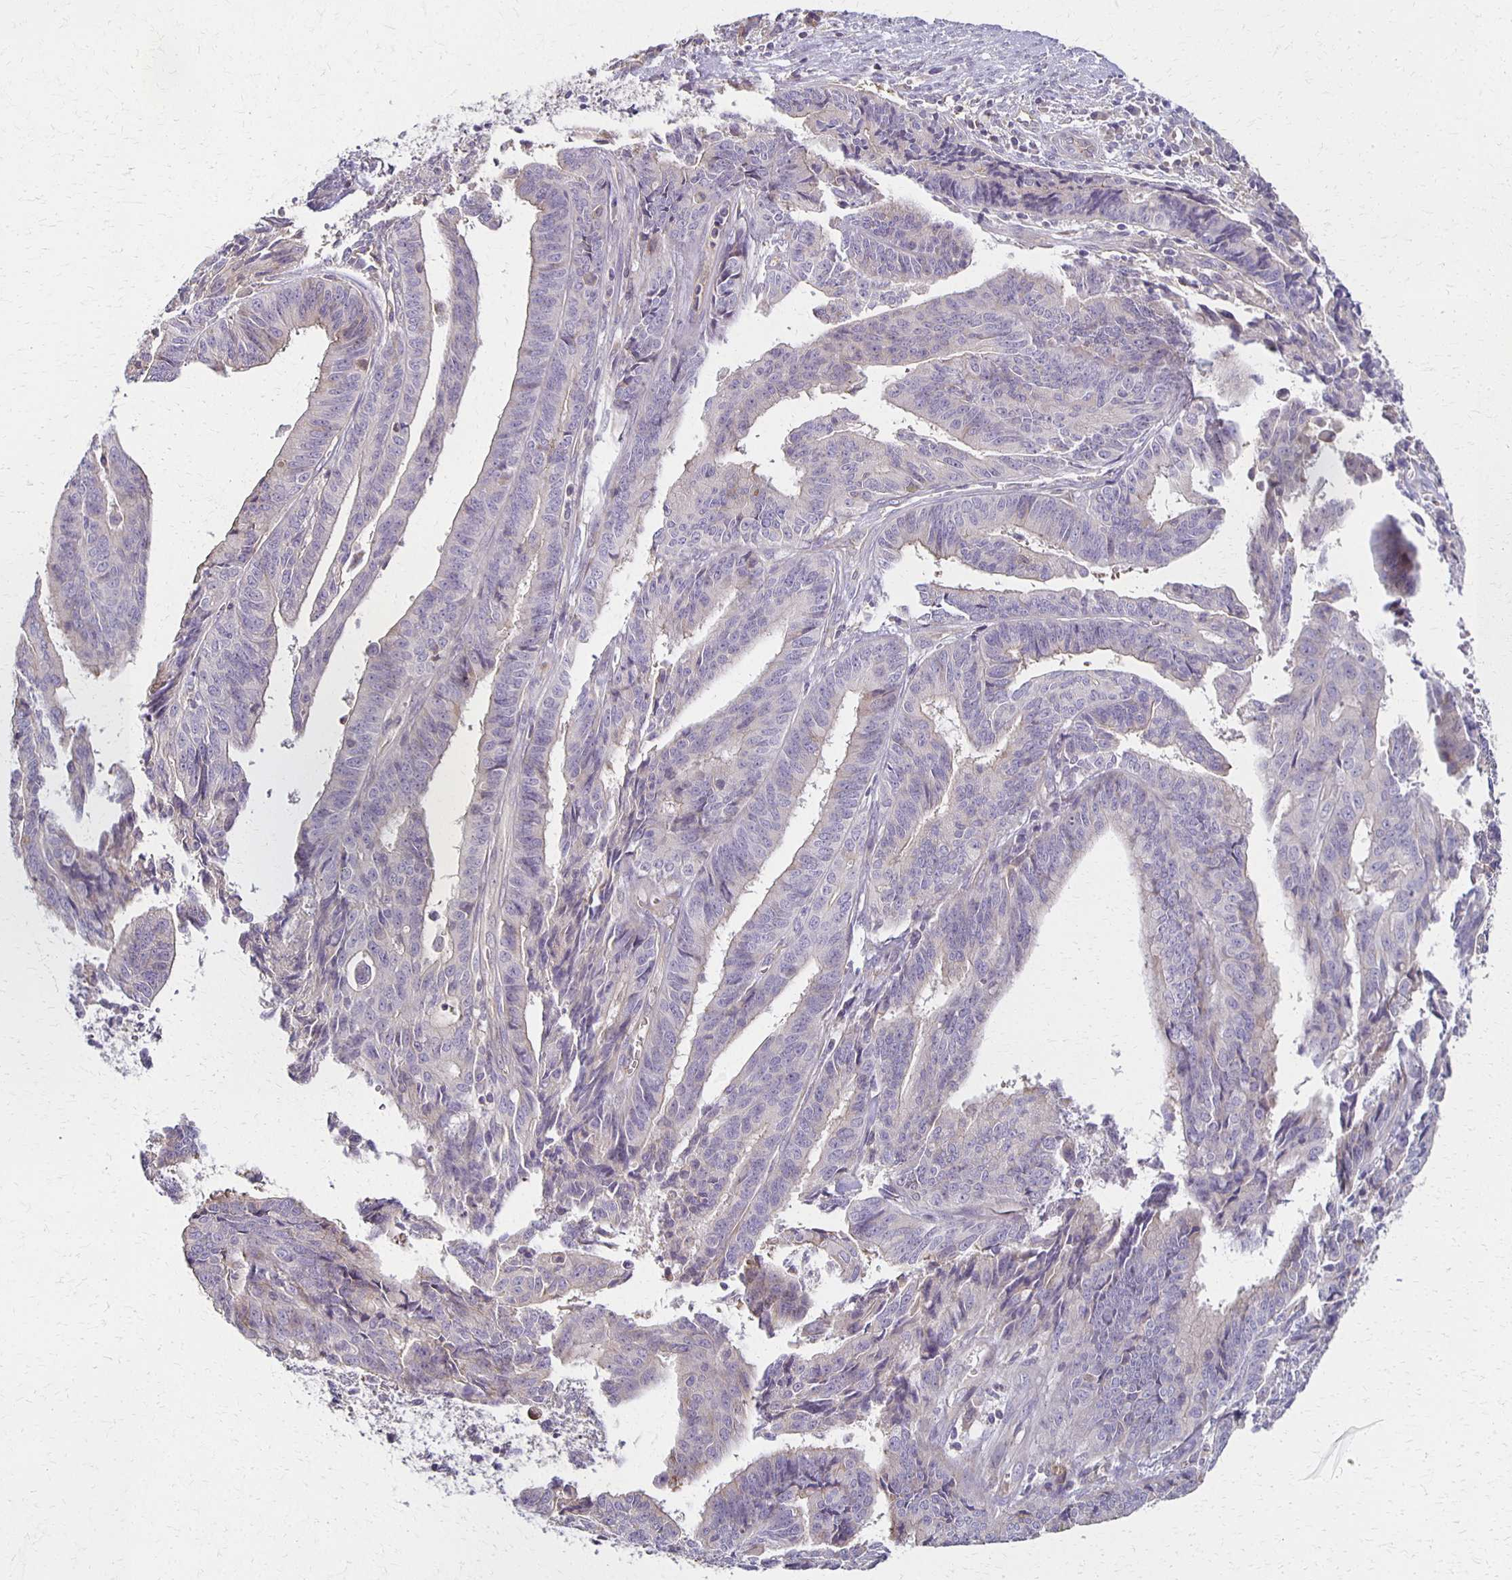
{"staining": {"intensity": "negative", "quantity": "none", "location": "none"}, "tissue": "endometrial cancer", "cell_type": "Tumor cells", "image_type": "cancer", "snomed": [{"axis": "morphology", "description": "Adenocarcinoma, NOS"}, {"axis": "topography", "description": "Endometrium"}], "caption": "Endometrial adenocarcinoma was stained to show a protein in brown. There is no significant positivity in tumor cells. (DAB IHC visualized using brightfield microscopy, high magnification).", "gene": "GPX4", "patient": {"sex": "female", "age": 65}}